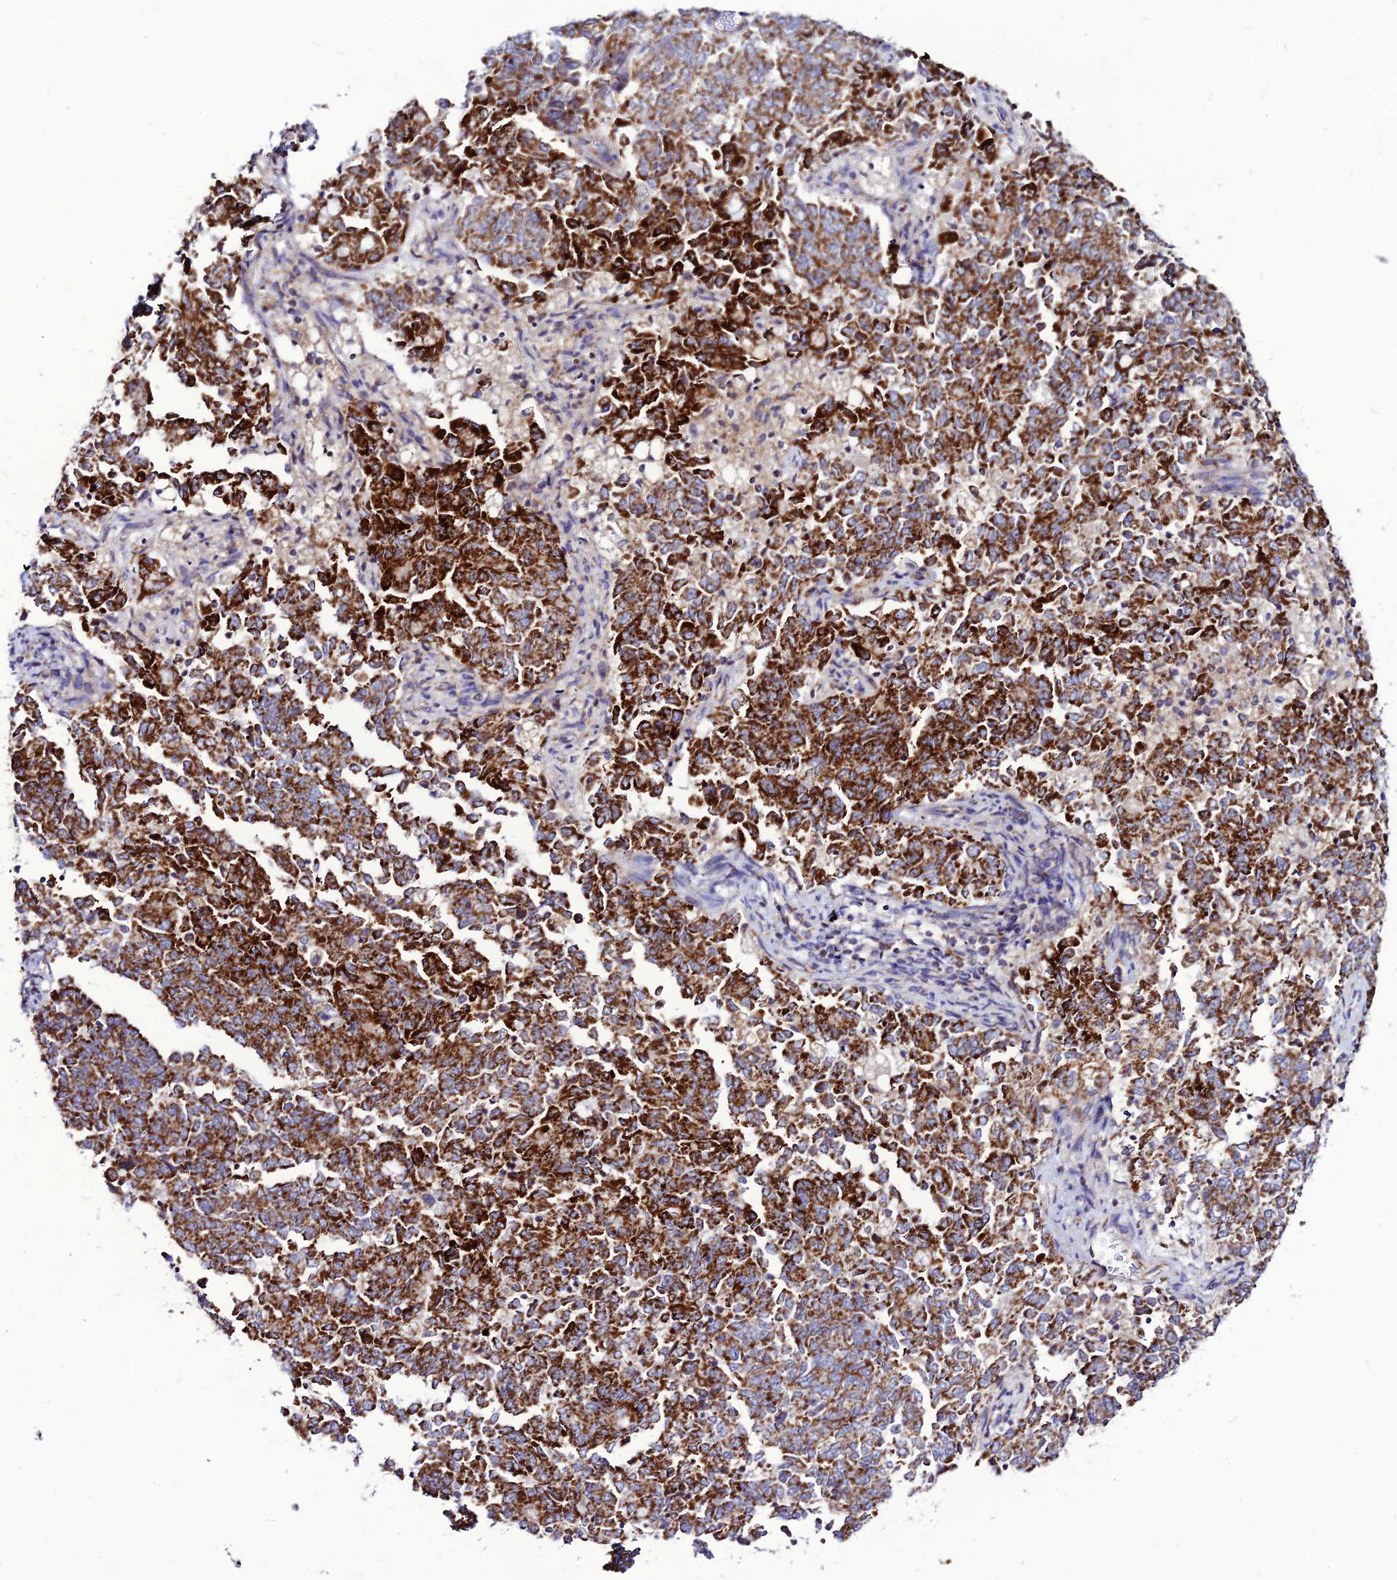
{"staining": {"intensity": "strong", "quantity": ">75%", "location": "cytoplasmic/membranous"}, "tissue": "endometrial cancer", "cell_type": "Tumor cells", "image_type": "cancer", "snomed": [{"axis": "morphology", "description": "Adenocarcinoma, NOS"}, {"axis": "topography", "description": "Endometrium"}], "caption": "IHC of human endometrial adenocarcinoma displays high levels of strong cytoplasmic/membranous staining in about >75% of tumor cells.", "gene": "ECI1", "patient": {"sex": "female", "age": 80}}